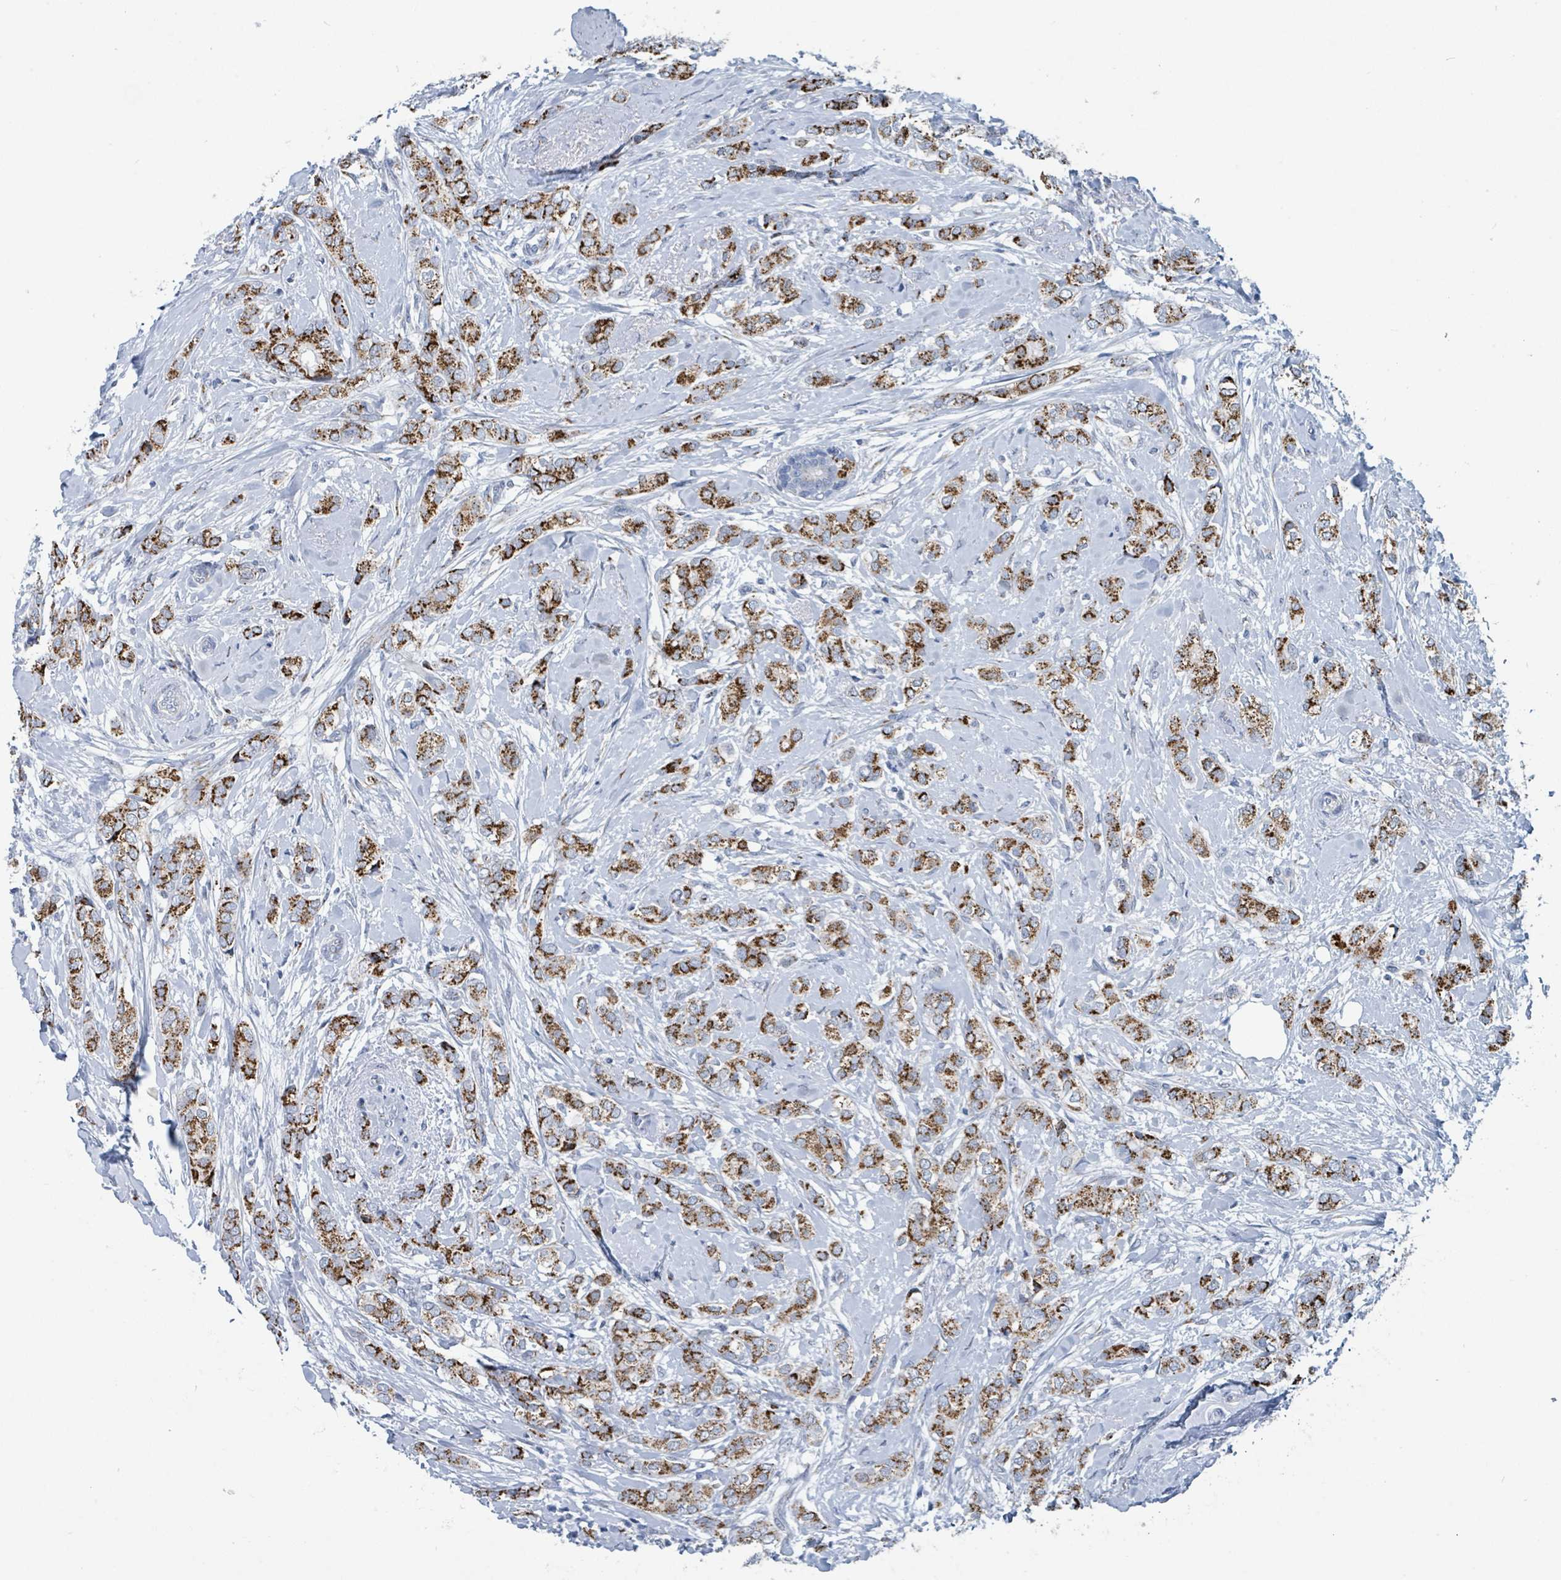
{"staining": {"intensity": "strong", "quantity": "25%-75%", "location": "cytoplasmic/membranous"}, "tissue": "breast cancer", "cell_type": "Tumor cells", "image_type": "cancer", "snomed": [{"axis": "morphology", "description": "Duct carcinoma"}, {"axis": "topography", "description": "Breast"}], "caption": "A photomicrograph showing strong cytoplasmic/membranous staining in about 25%-75% of tumor cells in breast cancer (invasive ductal carcinoma), as visualized by brown immunohistochemical staining.", "gene": "DCAF5", "patient": {"sex": "female", "age": 73}}